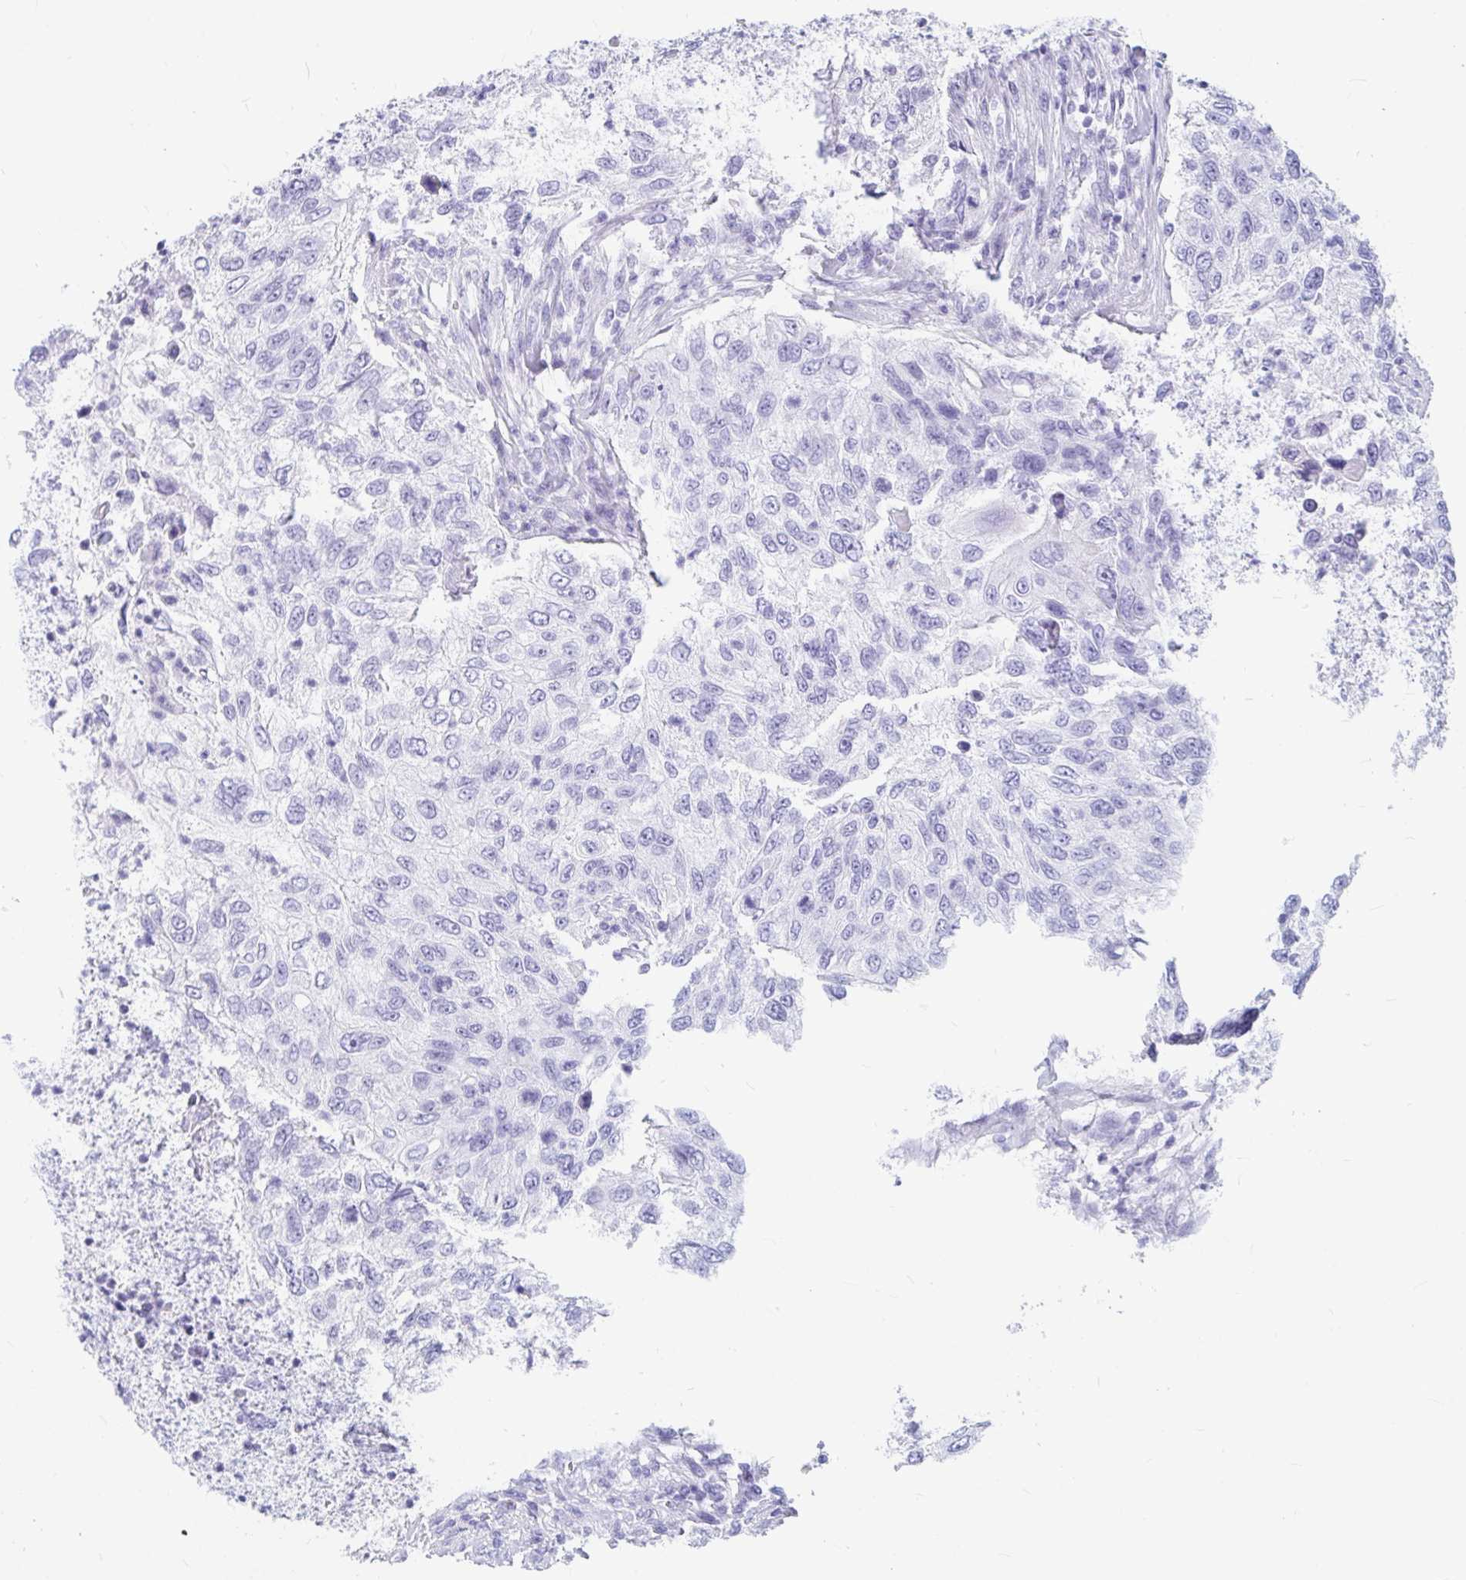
{"staining": {"intensity": "negative", "quantity": "none", "location": "none"}, "tissue": "urothelial cancer", "cell_type": "Tumor cells", "image_type": "cancer", "snomed": [{"axis": "morphology", "description": "Urothelial carcinoma, High grade"}, {"axis": "topography", "description": "Urinary bladder"}], "caption": "A photomicrograph of human urothelial carcinoma (high-grade) is negative for staining in tumor cells.", "gene": "OR5J2", "patient": {"sex": "female", "age": 60}}